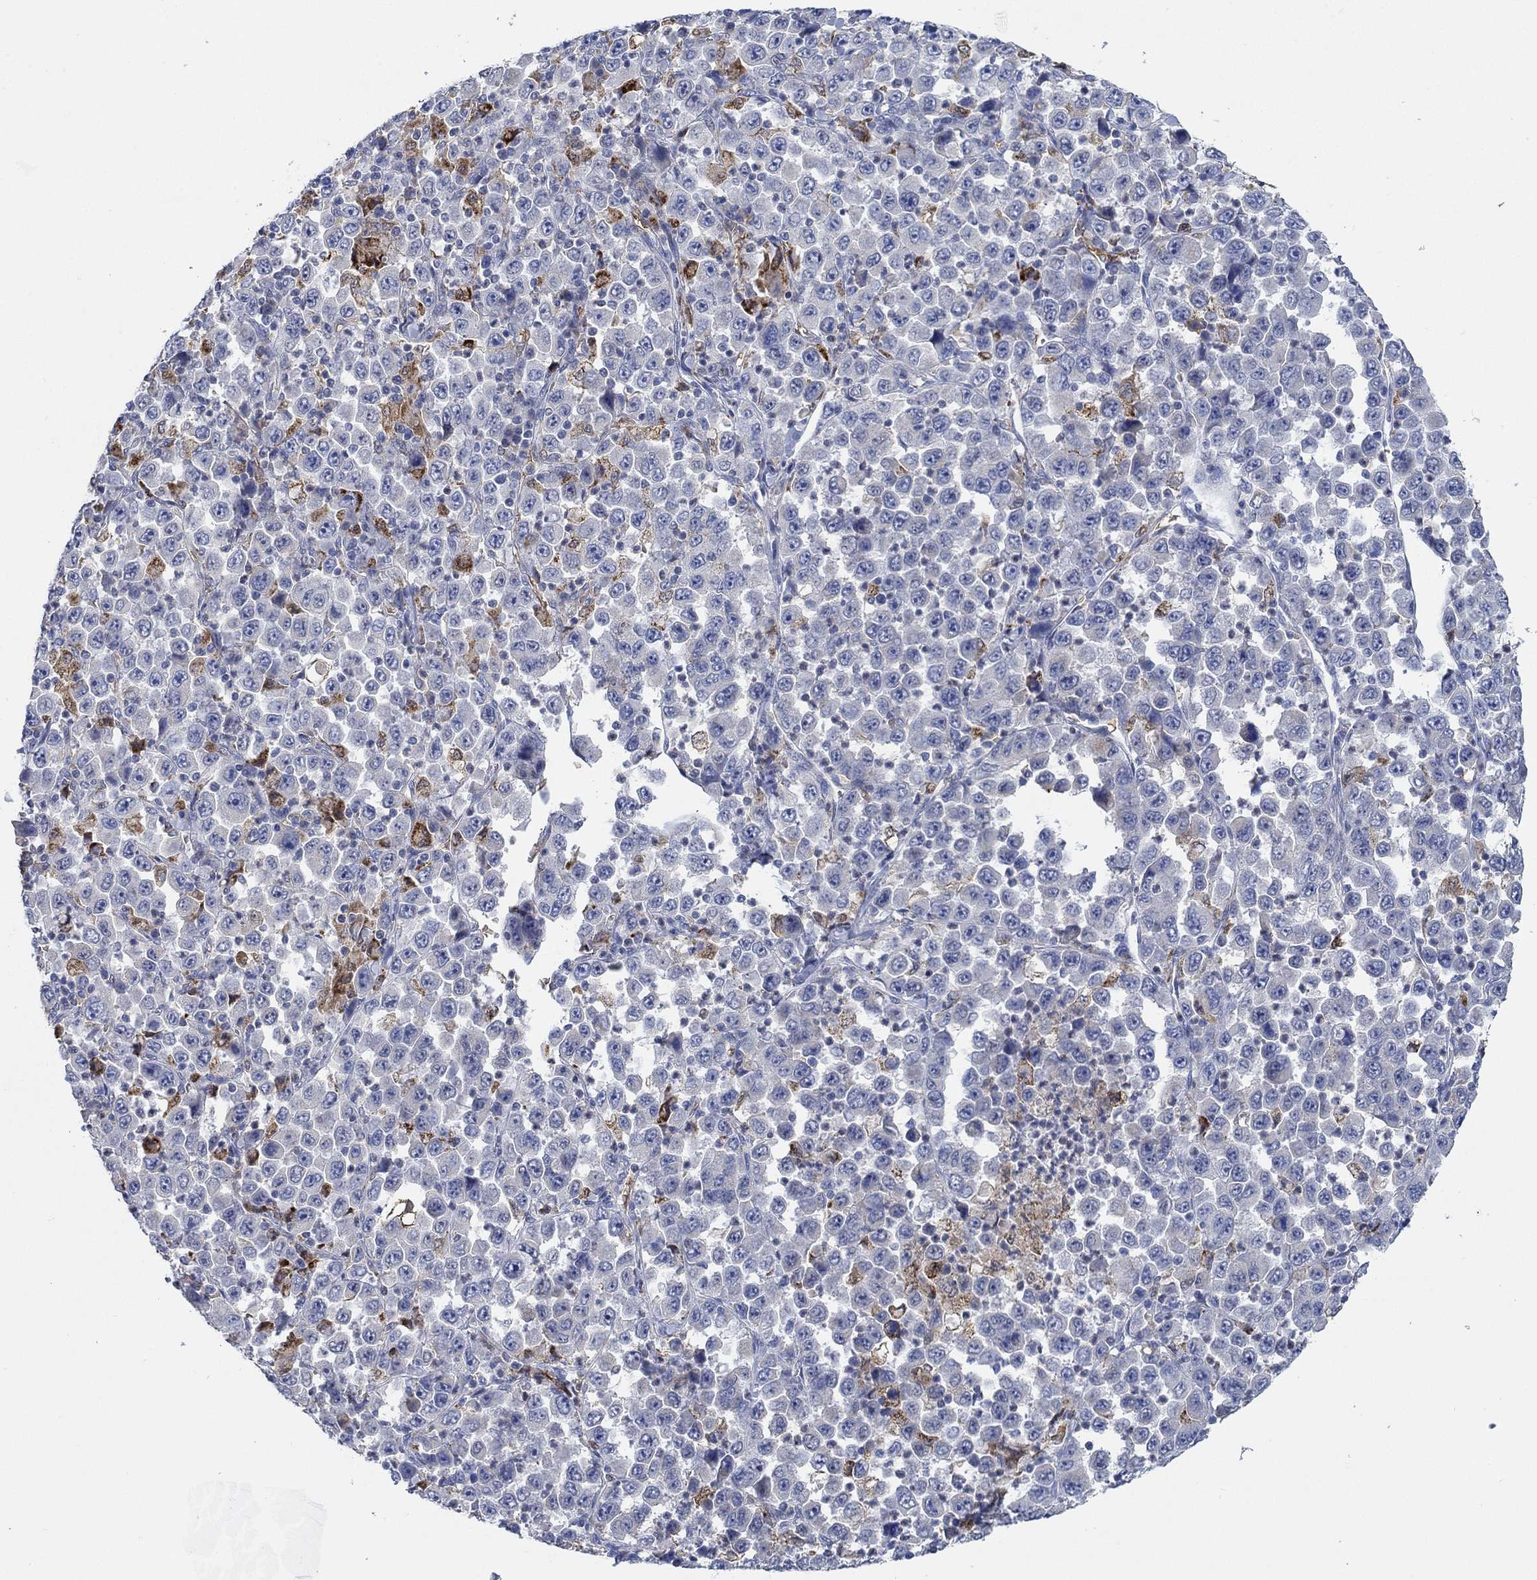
{"staining": {"intensity": "negative", "quantity": "none", "location": "none"}, "tissue": "stomach cancer", "cell_type": "Tumor cells", "image_type": "cancer", "snomed": [{"axis": "morphology", "description": "Normal tissue, NOS"}, {"axis": "morphology", "description": "Adenocarcinoma, NOS"}, {"axis": "topography", "description": "Stomach, upper"}, {"axis": "topography", "description": "Stomach"}], "caption": "Image shows no protein positivity in tumor cells of adenocarcinoma (stomach) tissue. Brightfield microscopy of immunohistochemistry (IHC) stained with DAB (3,3'-diaminobenzidine) (brown) and hematoxylin (blue), captured at high magnification.", "gene": "MPP1", "patient": {"sex": "male", "age": 59}}